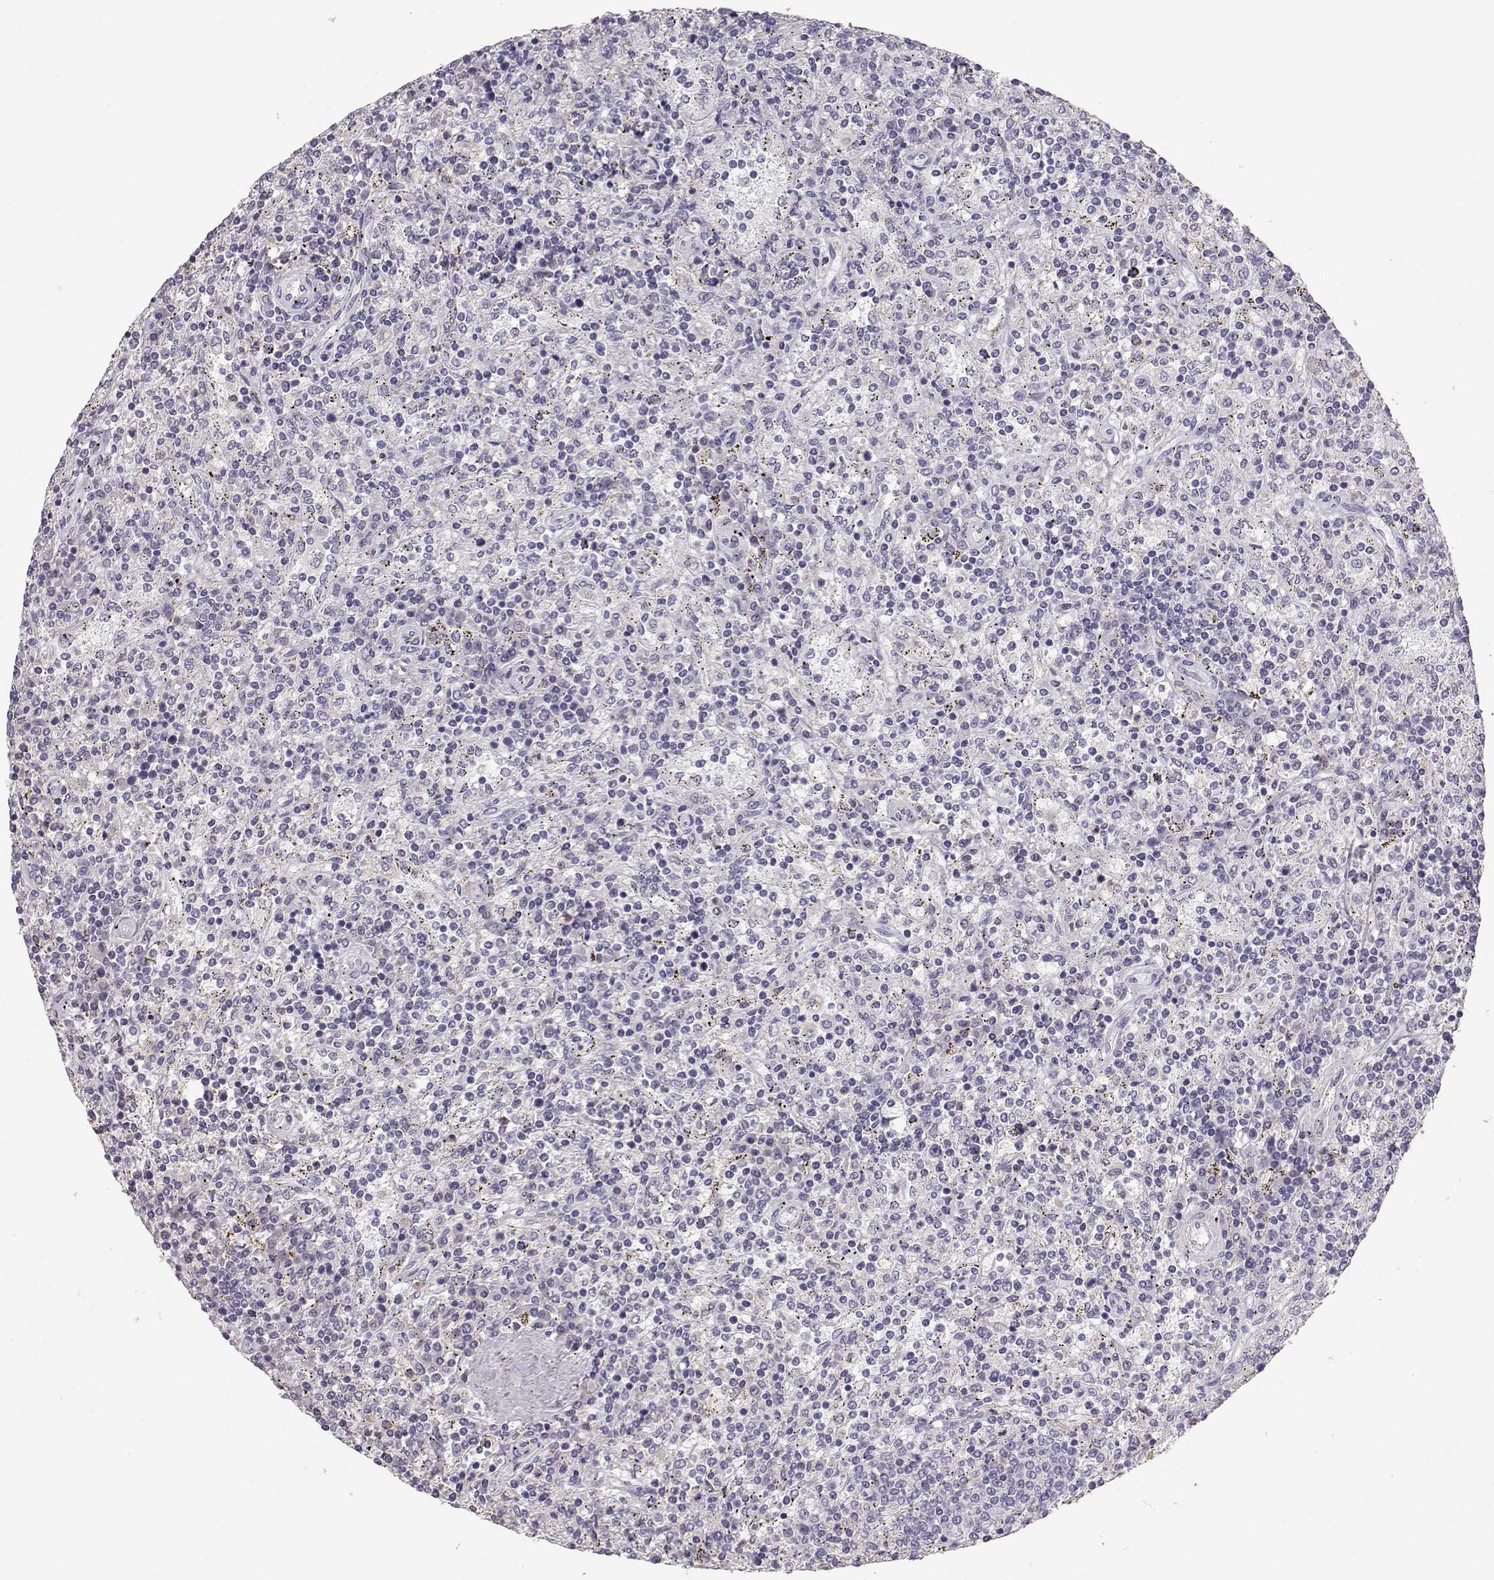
{"staining": {"intensity": "negative", "quantity": "none", "location": "none"}, "tissue": "lymphoma", "cell_type": "Tumor cells", "image_type": "cancer", "snomed": [{"axis": "morphology", "description": "Malignant lymphoma, non-Hodgkin's type, Low grade"}, {"axis": "topography", "description": "Spleen"}], "caption": "High magnification brightfield microscopy of lymphoma stained with DAB (brown) and counterstained with hematoxylin (blue): tumor cells show no significant expression.", "gene": "POU1F1", "patient": {"sex": "male", "age": 62}}